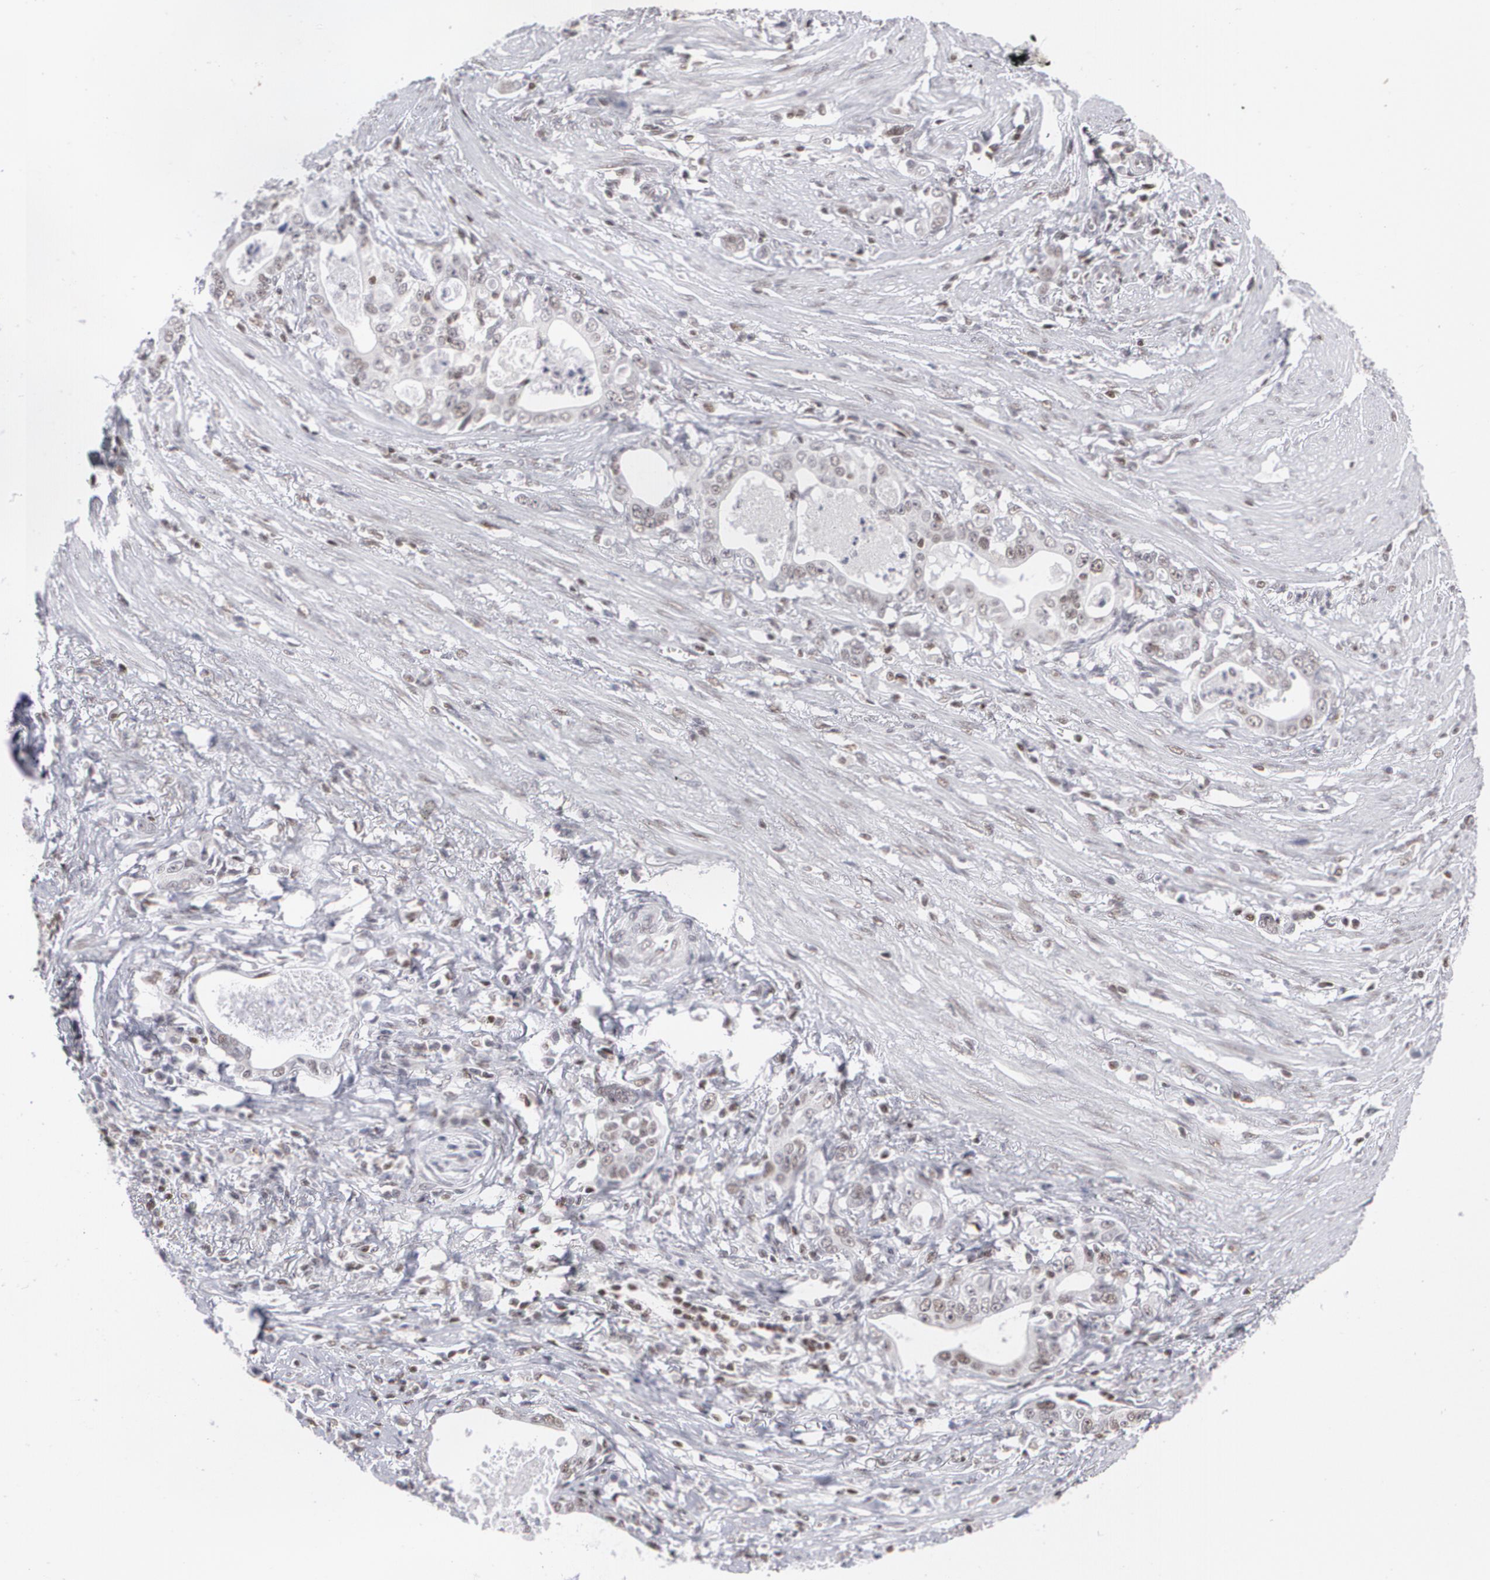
{"staining": {"intensity": "weak", "quantity": "25%-75%", "location": "nuclear"}, "tissue": "stomach cancer", "cell_type": "Tumor cells", "image_type": "cancer", "snomed": [{"axis": "morphology", "description": "Adenocarcinoma, NOS"}, {"axis": "topography", "description": "Stomach, lower"}], "caption": "Weak nuclear staining for a protein is appreciated in about 25%-75% of tumor cells of stomach cancer using immunohistochemistry.", "gene": "MCL1", "patient": {"sex": "female", "age": 72}}